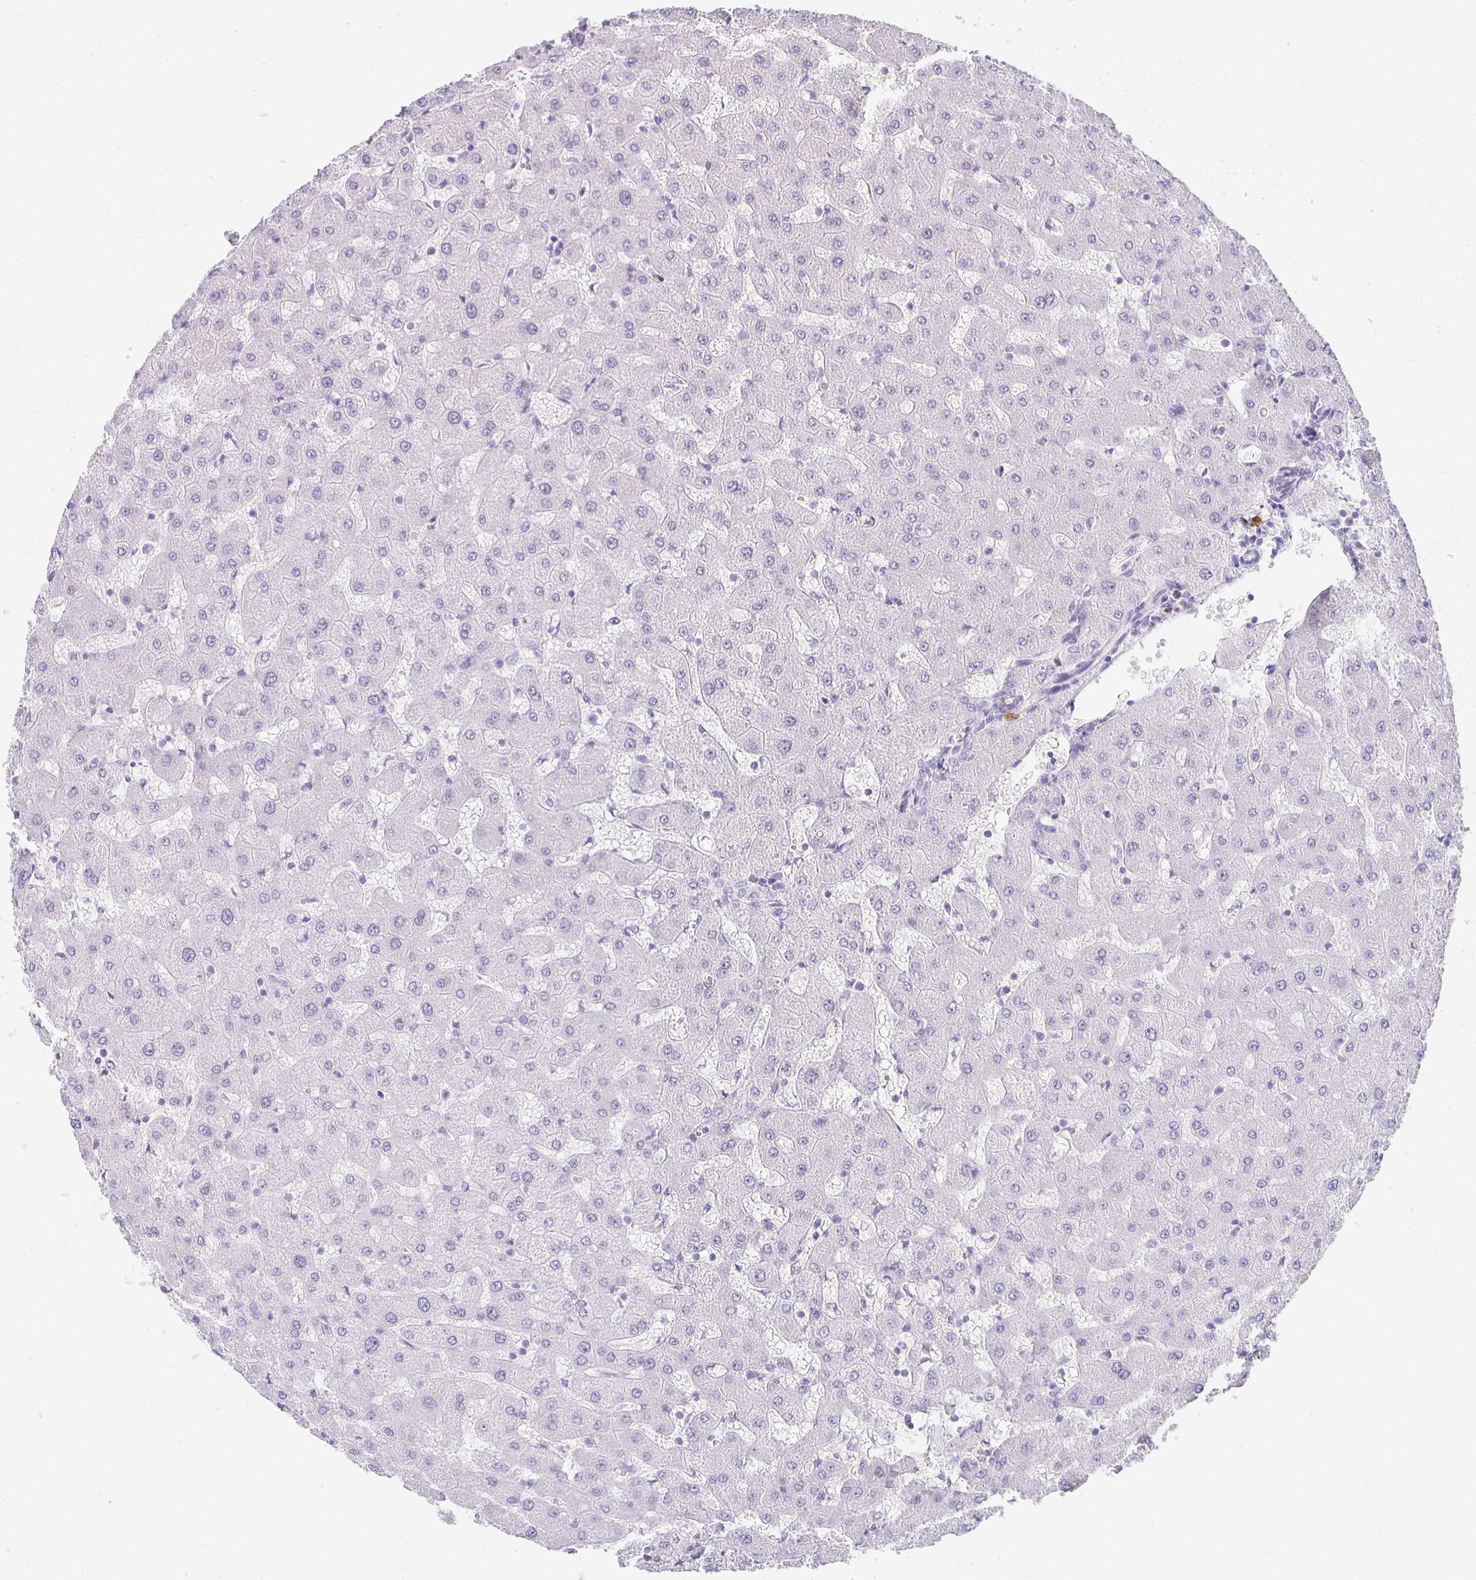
{"staining": {"intensity": "negative", "quantity": "none", "location": "none"}, "tissue": "liver", "cell_type": "Cholangiocytes", "image_type": "normal", "snomed": [{"axis": "morphology", "description": "Normal tissue, NOS"}, {"axis": "topography", "description": "Liver"}], "caption": "DAB immunohistochemical staining of normal liver exhibits no significant positivity in cholangiocytes. (Stains: DAB IHC with hematoxylin counter stain, Microscopy: brightfield microscopy at high magnification).", "gene": "TPSD1", "patient": {"sex": "female", "age": 63}}